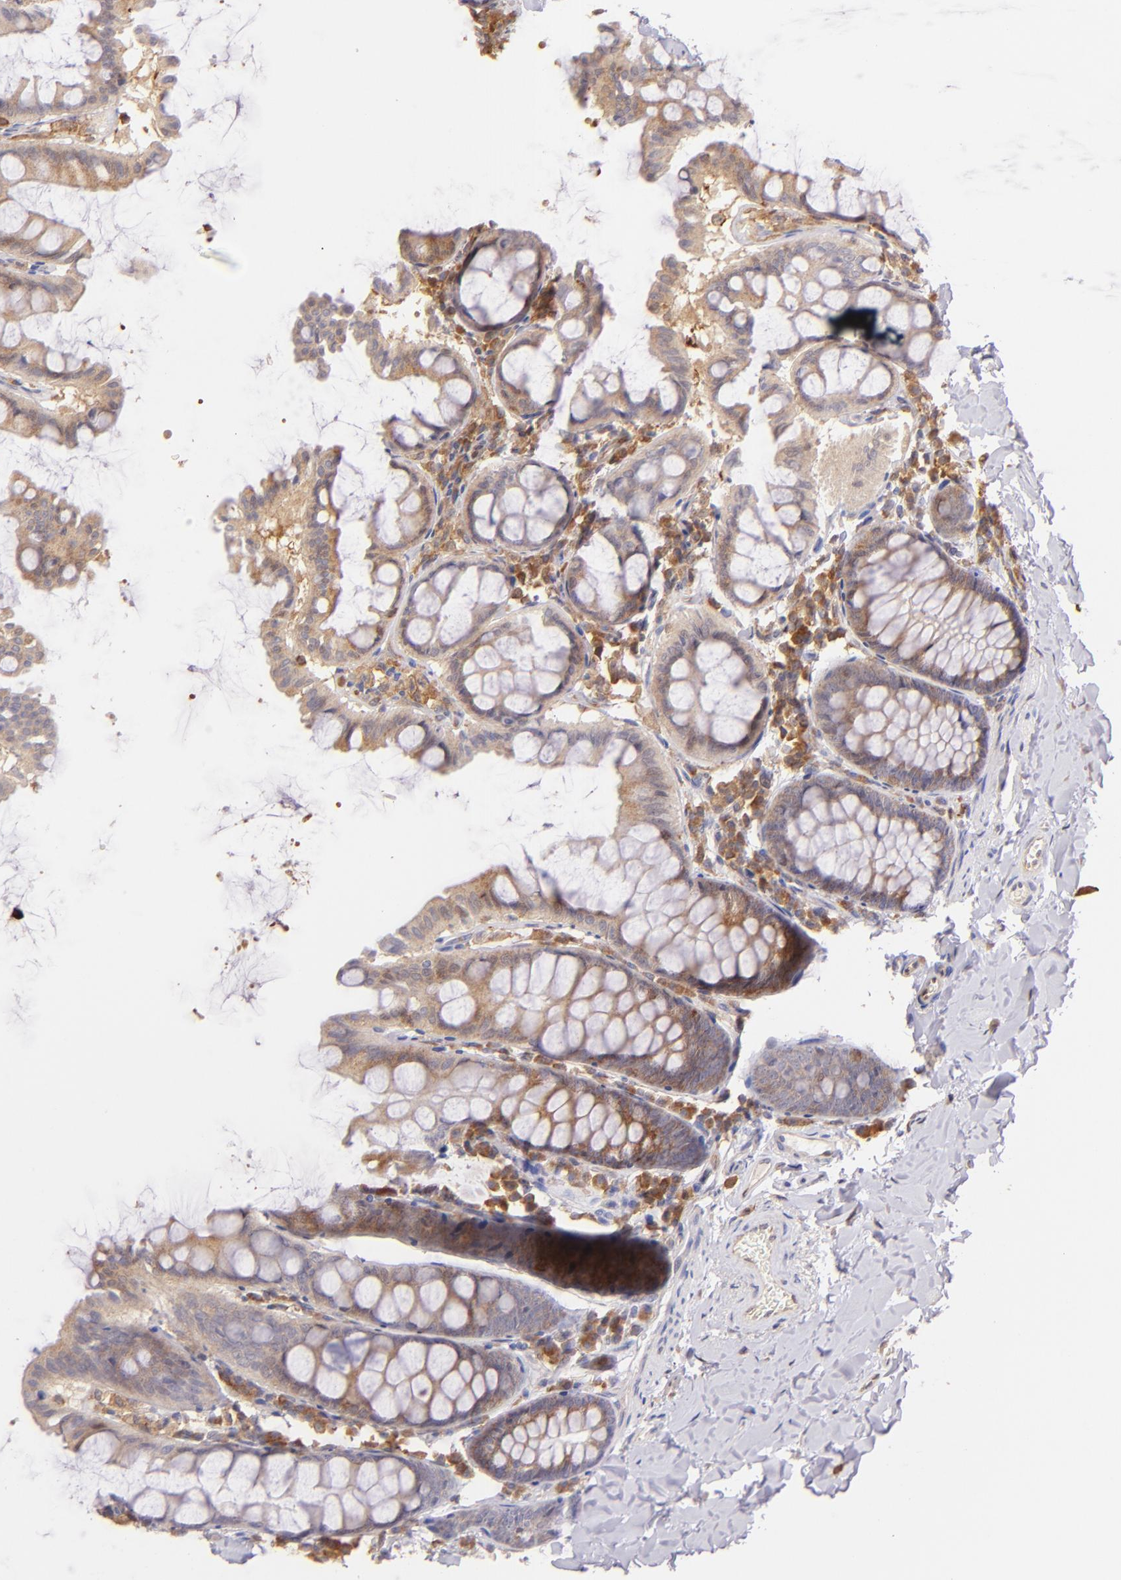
{"staining": {"intensity": "weak", "quantity": ">75%", "location": "cytoplasmic/membranous"}, "tissue": "colon", "cell_type": "Endothelial cells", "image_type": "normal", "snomed": [{"axis": "morphology", "description": "Normal tissue, NOS"}, {"axis": "topography", "description": "Colon"}], "caption": "This micrograph exhibits IHC staining of benign colon, with low weak cytoplasmic/membranous expression in about >75% of endothelial cells.", "gene": "BTK", "patient": {"sex": "female", "age": 61}}